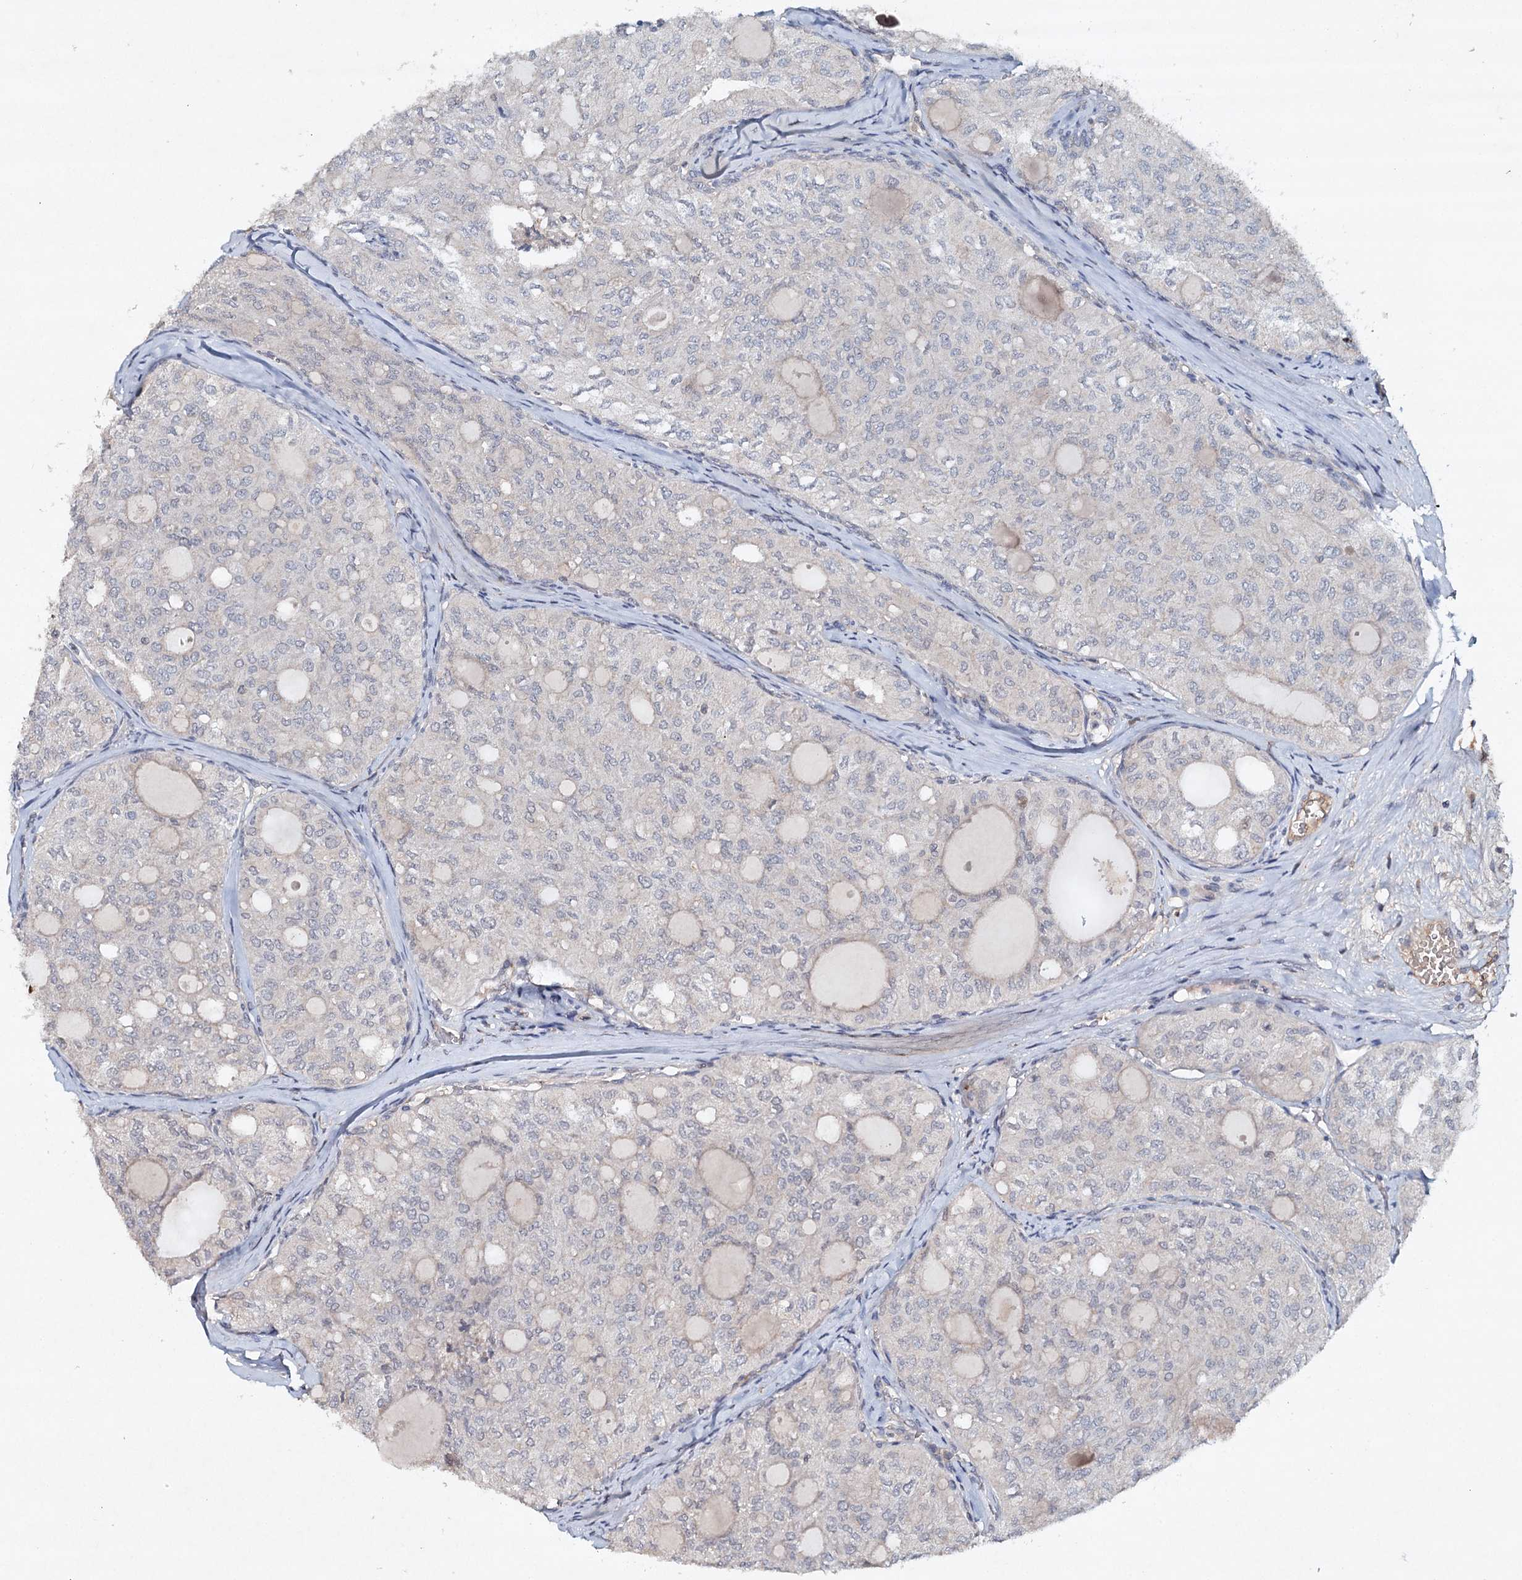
{"staining": {"intensity": "negative", "quantity": "none", "location": "none"}, "tissue": "thyroid cancer", "cell_type": "Tumor cells", "image_type": "cancer", "snomed": [{"axis": "morphology", "description": "Follicular adenoma carcinoma, NOS"}, {"axis": "topography", "description": "Thyroid gland"}], "caption": "Immunohistochemistry histopathology image of neoplastic tissue: thyroid follicular adenoma carcinoma stained with DAB (3,3'-diaminobenzidine) exhibits no significant protein positivity in tumor cells. (DAB immunohistochemistry (IHC) with hematoxylin counter stain).", "gene": "SYNPO", "patient": {"sex": "male", "age": 75}}